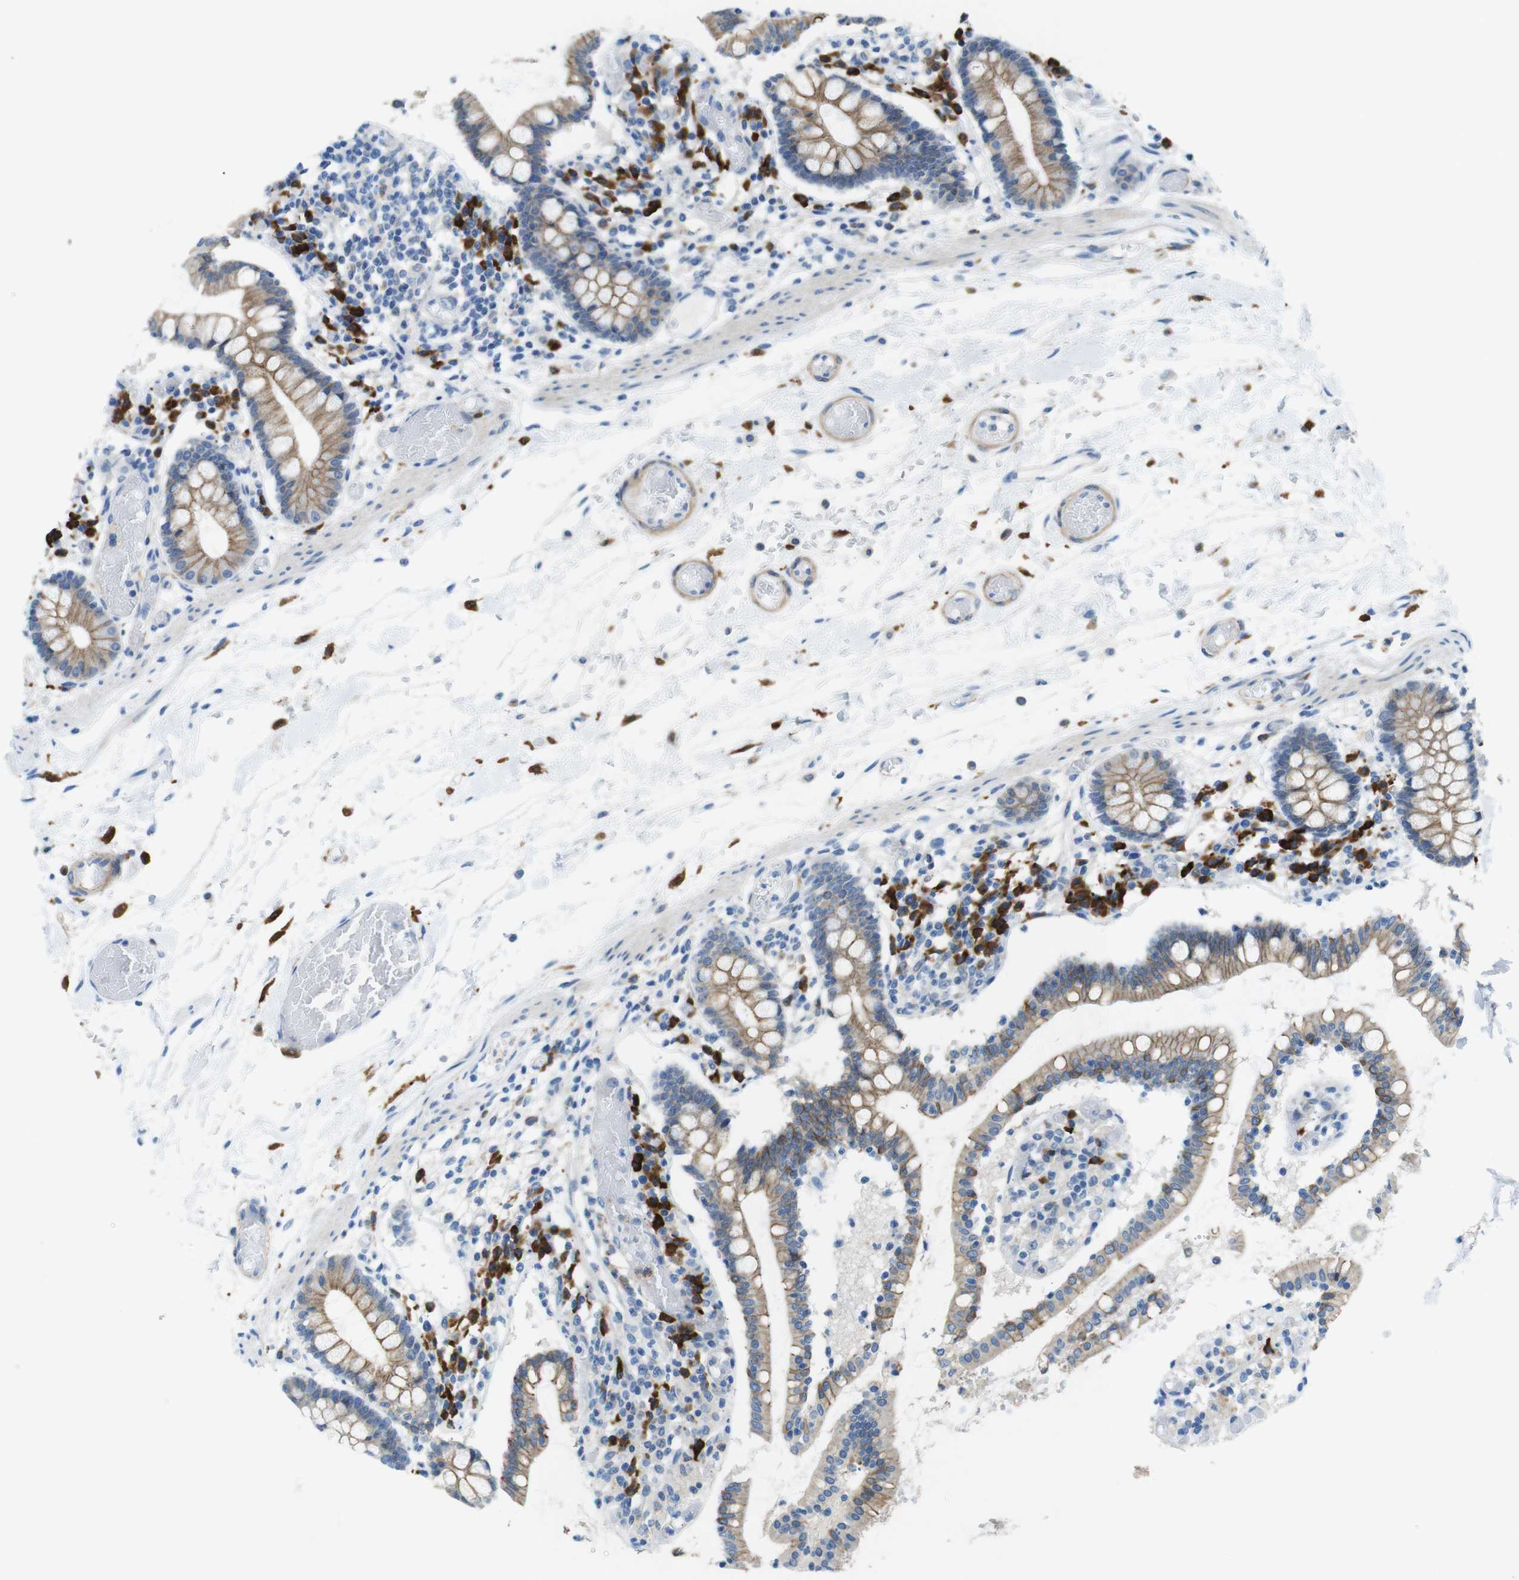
{"staining": {"intensity": "weak", "quantity": "25%-75%", "location": "cytoplasmic/membranous"}, "tissue": "small intestine", "cell_type": "Glandular cells", "image_type": "normal", "snomed": [{"axis": "morphology", "description": "Normal tissue, NOS"}, {"axis": "topography", "description": "Small intestine"}], "caption": "High-power microscopy captured an IHC micrograph of unremarkable small intestine, revealing weak cytoplasmic/membranous staining in about 25%-75% of glandular cells.", "gene": "CLMN", "patient": {"sex": "female", "age": 61}}